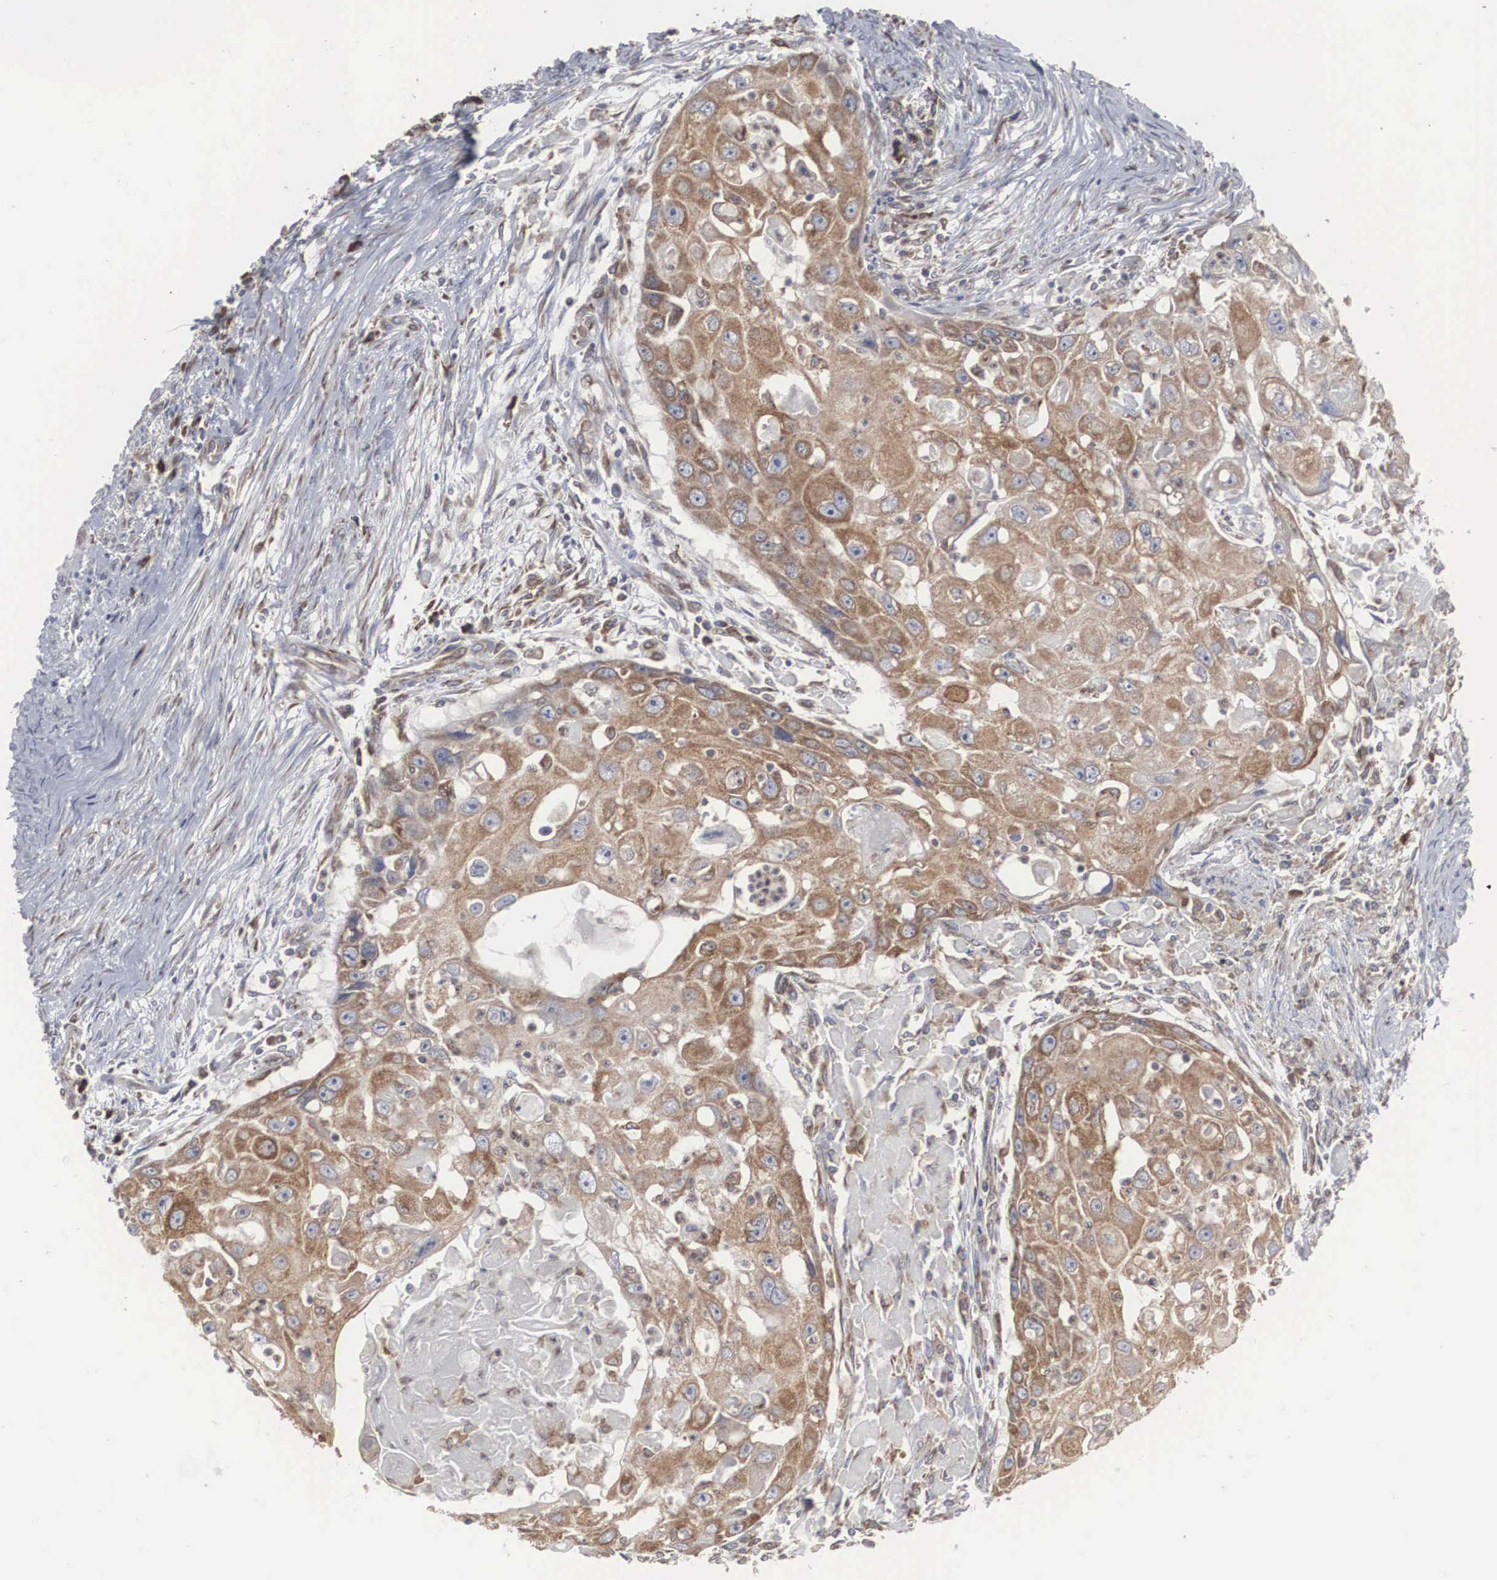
{"staining": {"intensity": "moderate", "quantity": ">75%", "location": "cytoplasmic/membranous"}, "tissue": "head and neck cancer", "cell_type": "Tumor cells", "image_type": "cancer", "snomed": [{"axis": "morphology", "description": "Squamous cell carcinoma, NOS"}, {"axis": "topography", "description": "Head-Neck"}], "caption": "A micrograph of human head and neck cancer stained for a protein exhibits moderate cytoplasmic/membranous brown staining in tumor cells.", "gene": "MIA2", "patient": {"sex": "male", "age": 64}}